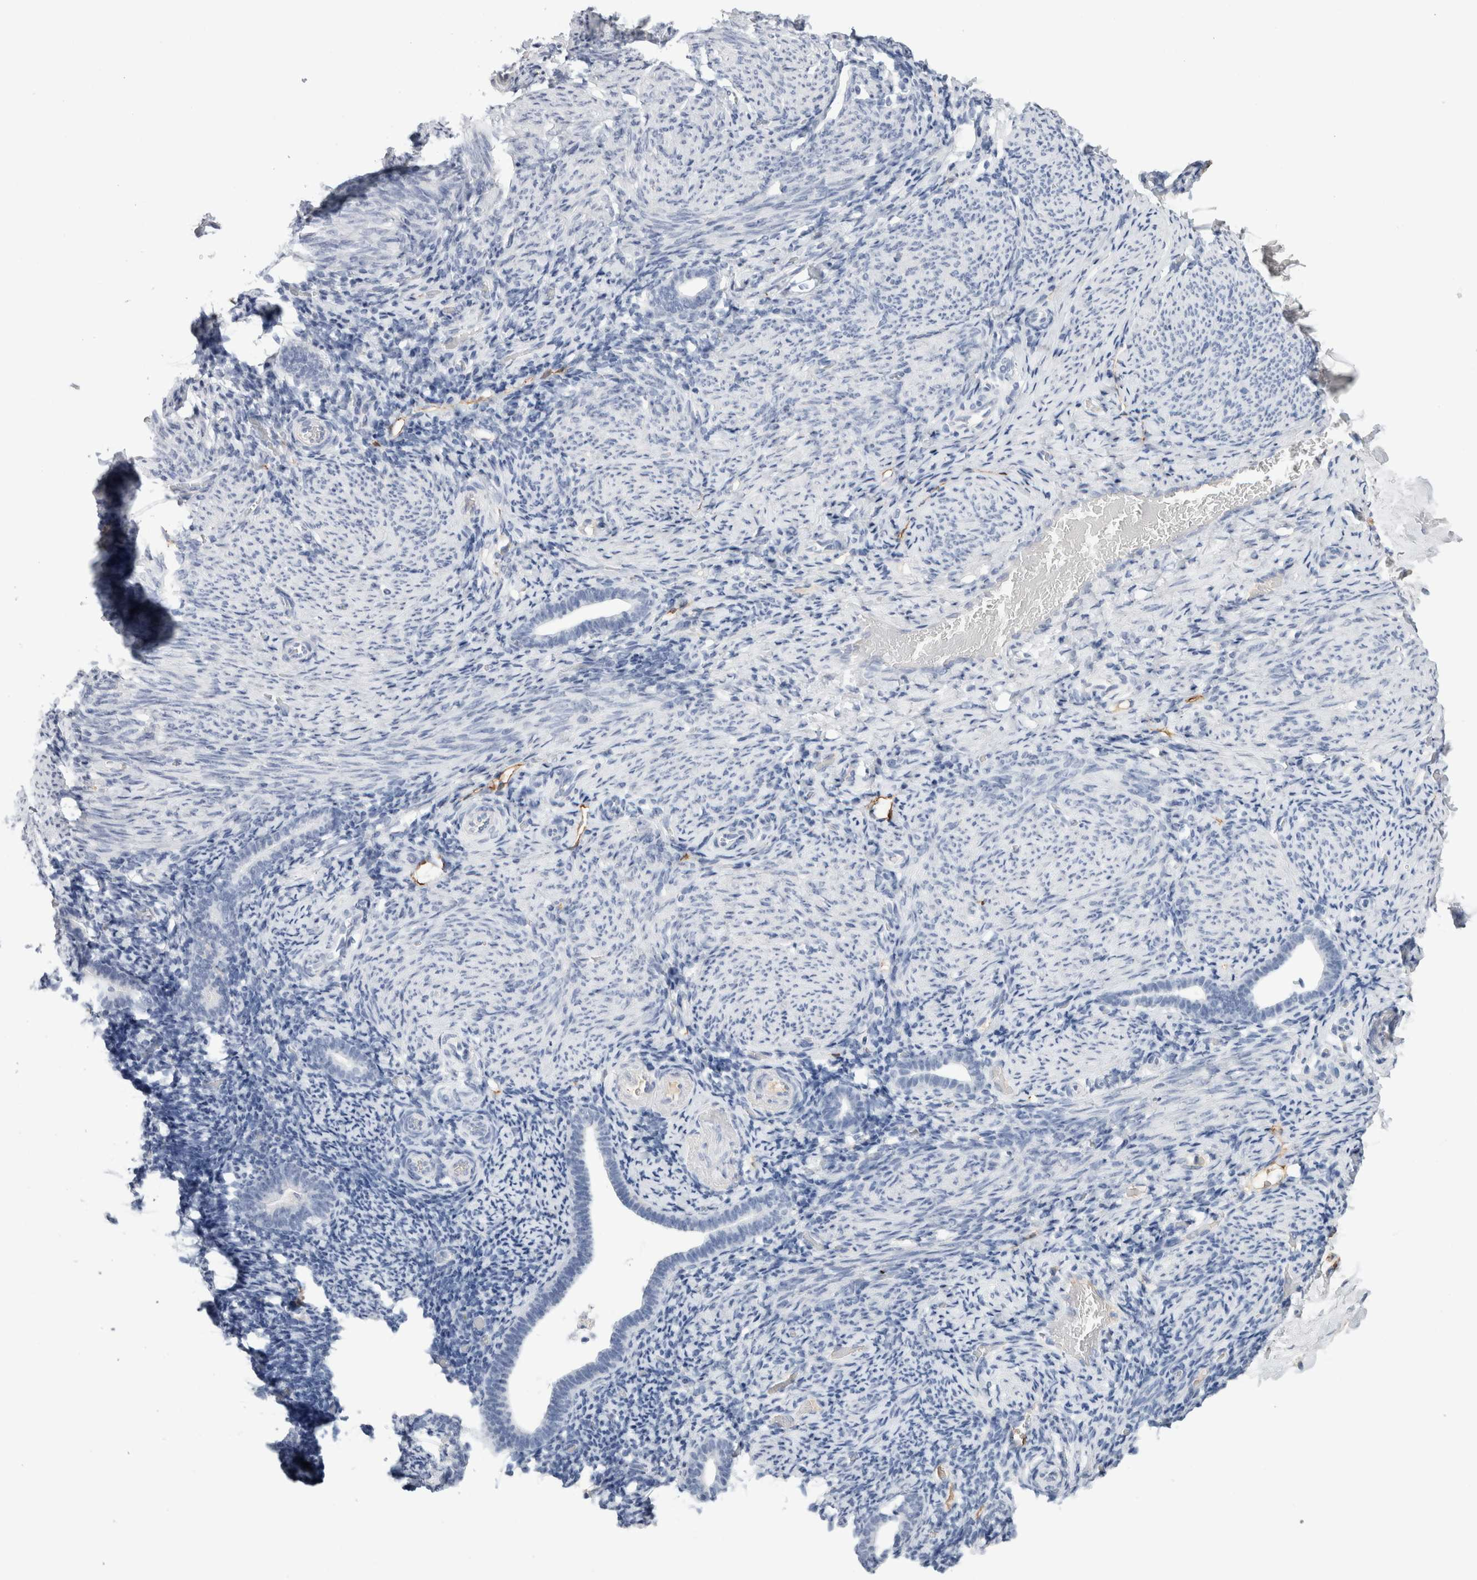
{"staining": {"intensity": "negative", "quantity": "none", "location": "none"}, "tissue": "endometrium", "cell_type": "Cells in endometrial stroma", "image_type": "normal", "snomed": [{"axis": "morphology", "description": "Normal tissue, NOS"}, {"axis": "topography", "description": "Endometrium"}], "caption": "Immunohistochemistry (IHC) photomicrograph of normal human endometrium stained for a protein (brown), which demonstrates no expression in cells in endometrial stroma.", "gene": "FABP4", "patient": {"sex": "female", "age": 51}}